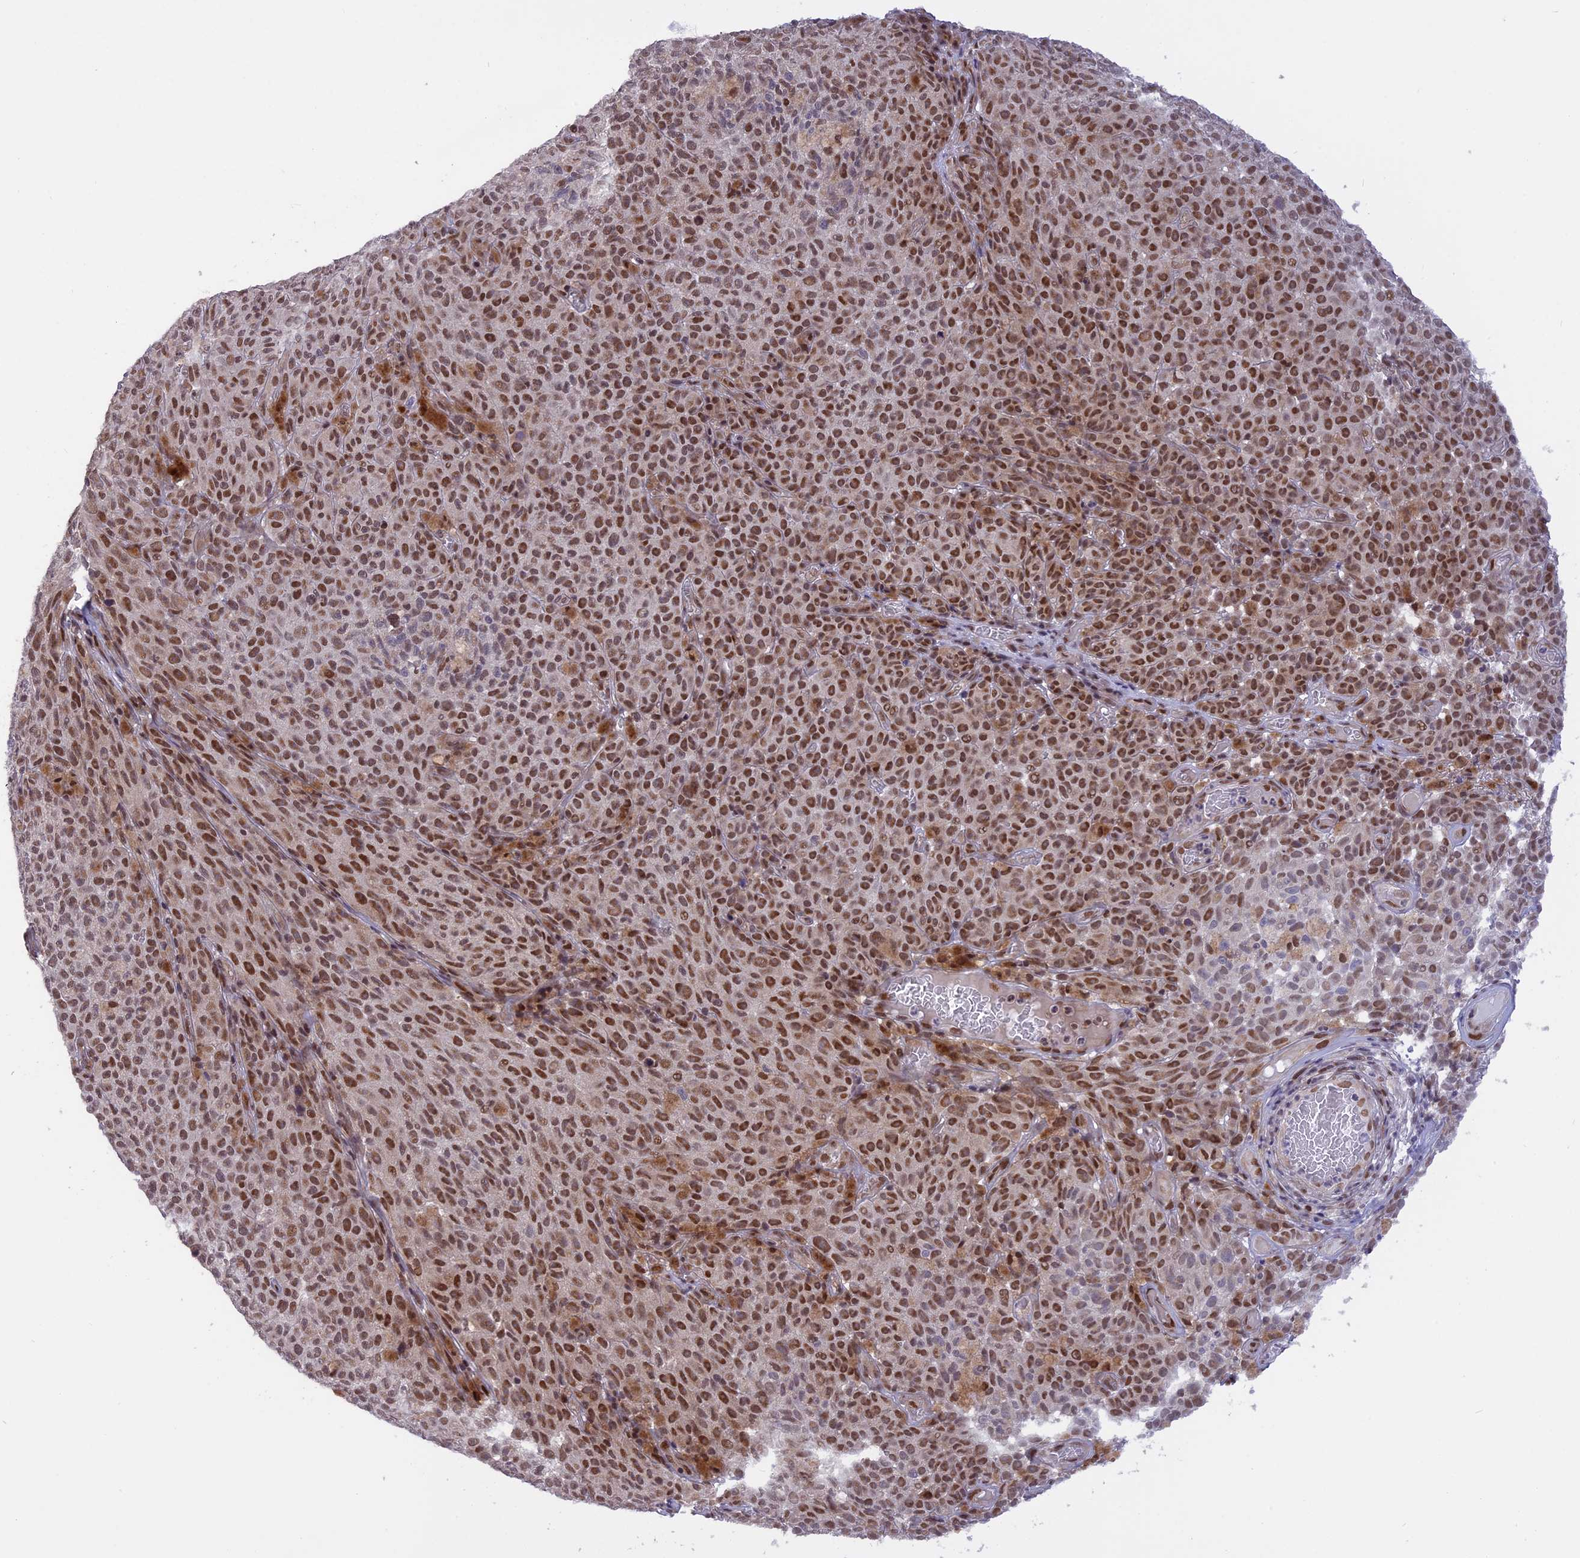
{"staining": {"intensity": "moderate", "quantity": ">75%", "location": "nuclear"}, "tissue": "melanoma", "cell_type": "Tumor cells", "image_type": "cancer", "snomed": [{"axis": "morphology", "description": "Malignant melanoma, NOS"}, {"axis": "topography", "description": "Skin"}], "caption": "Melanoma stained for a protein (brown) exhibits moderate nuclear positive expression in about >75% of tumor cells.", "gene": "POLR2C", "patient": {"sex": "female", "age": 82}}